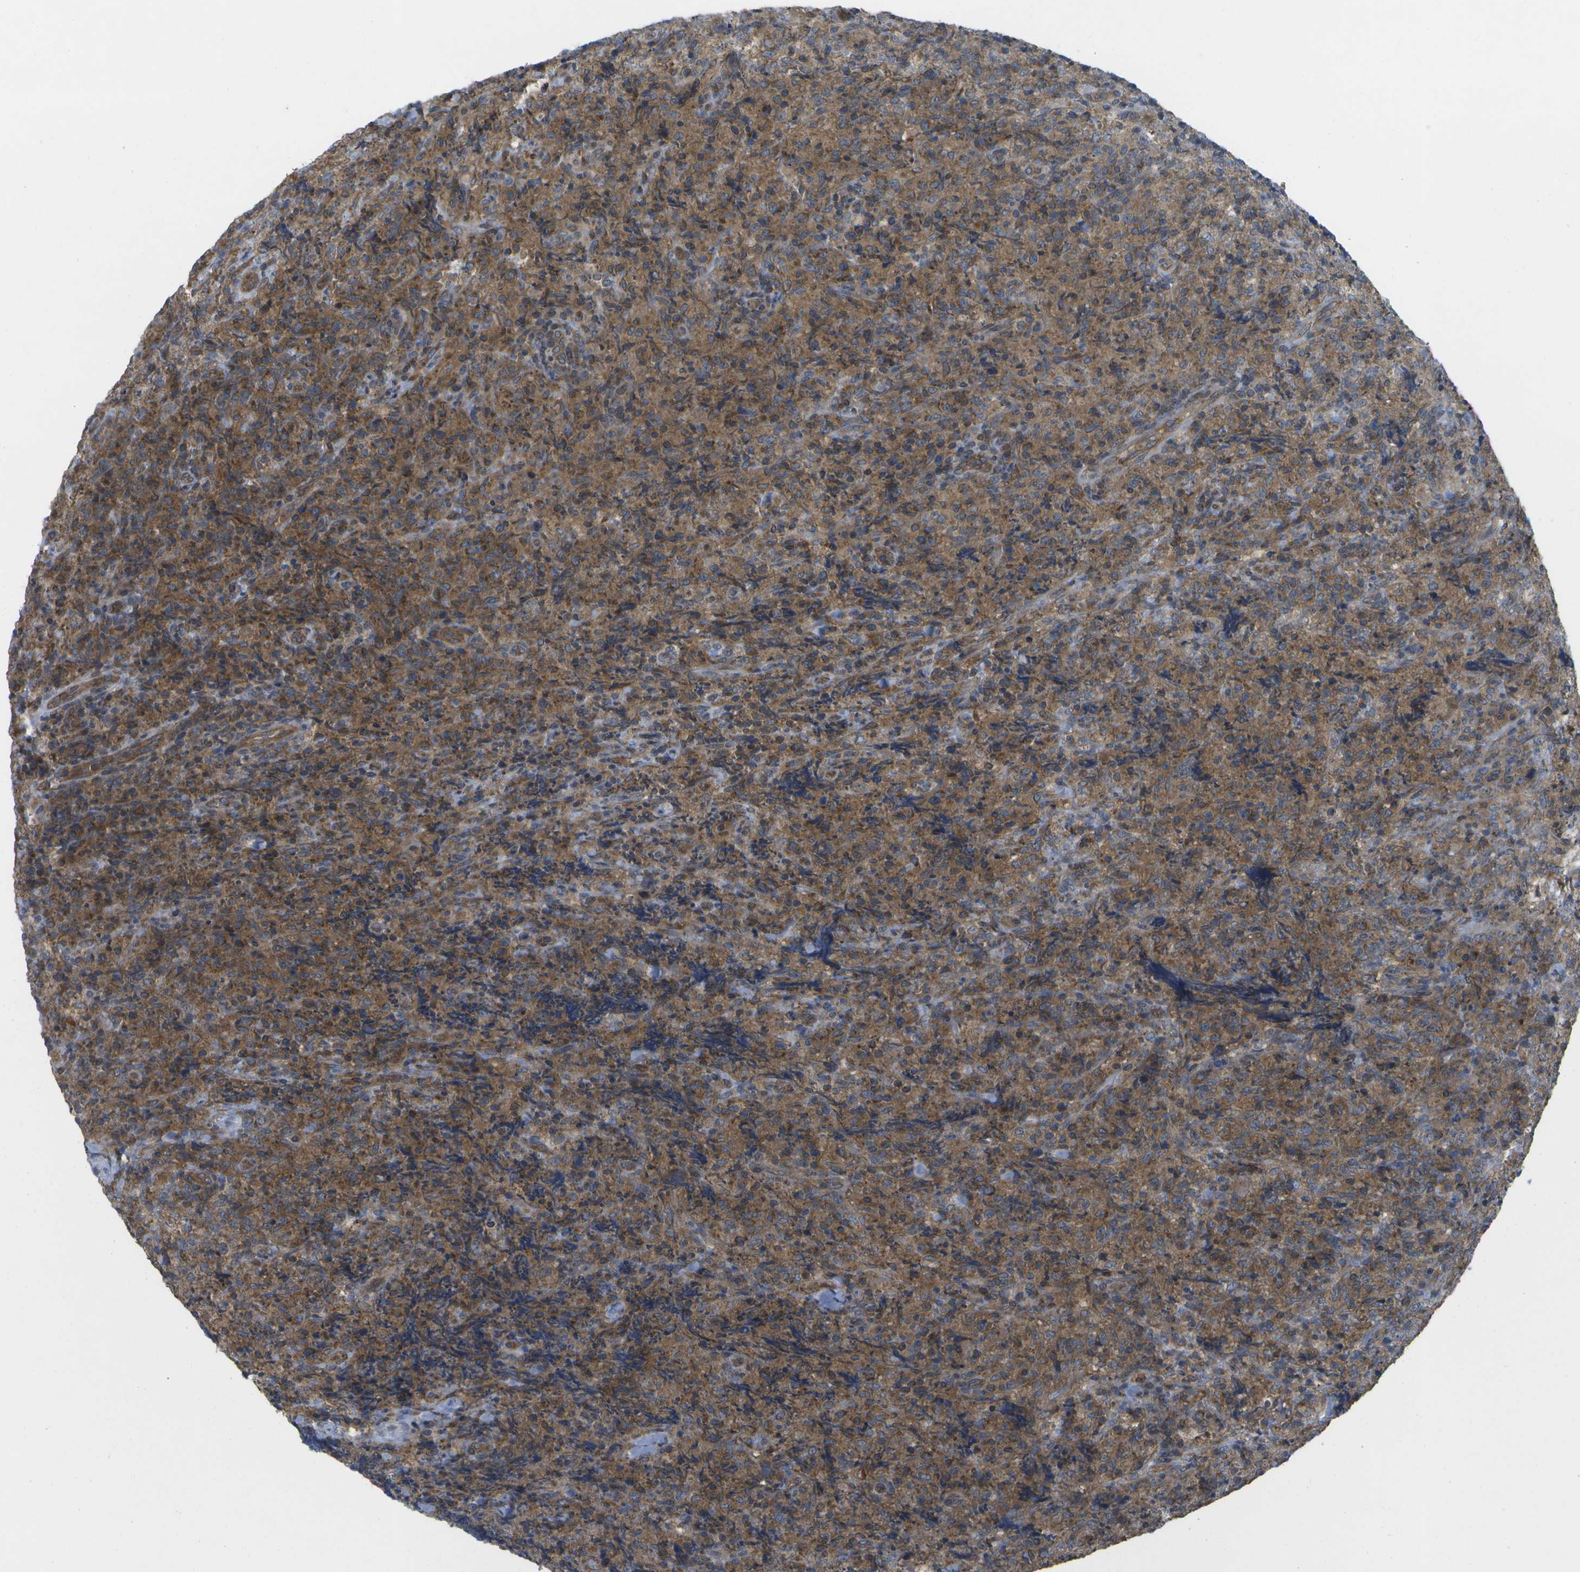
{"staining": {"intensity": "moderate", "quantity": ">75%", "location": "cytoplasmic/membranous"}, "tissue": "lymphoma", "cell_type": "Tumor cells", "image_type": "cancer", "snomed": [{"axis": "morphology", "description": "Malignant lymphoma, non-Hodgkin's type, High grade"}, {"axis": "topography", "description": "Tonsil"}], "caption": "IHC staining of high-grade malignant lymphoma, non-Hodgkin's type, which exhibits medium levels of moderate cytoplasmic/membranous expression in about >75% of tumor cells indicating moderate cytoplasmic/membranous protein positivity. The staining was performed using DAB (brown) for protein detection and nuclei were counterstained in hematoxylin (blue).", "gene": "DPM3", "patient": {"sex": "female", "age": 36}}